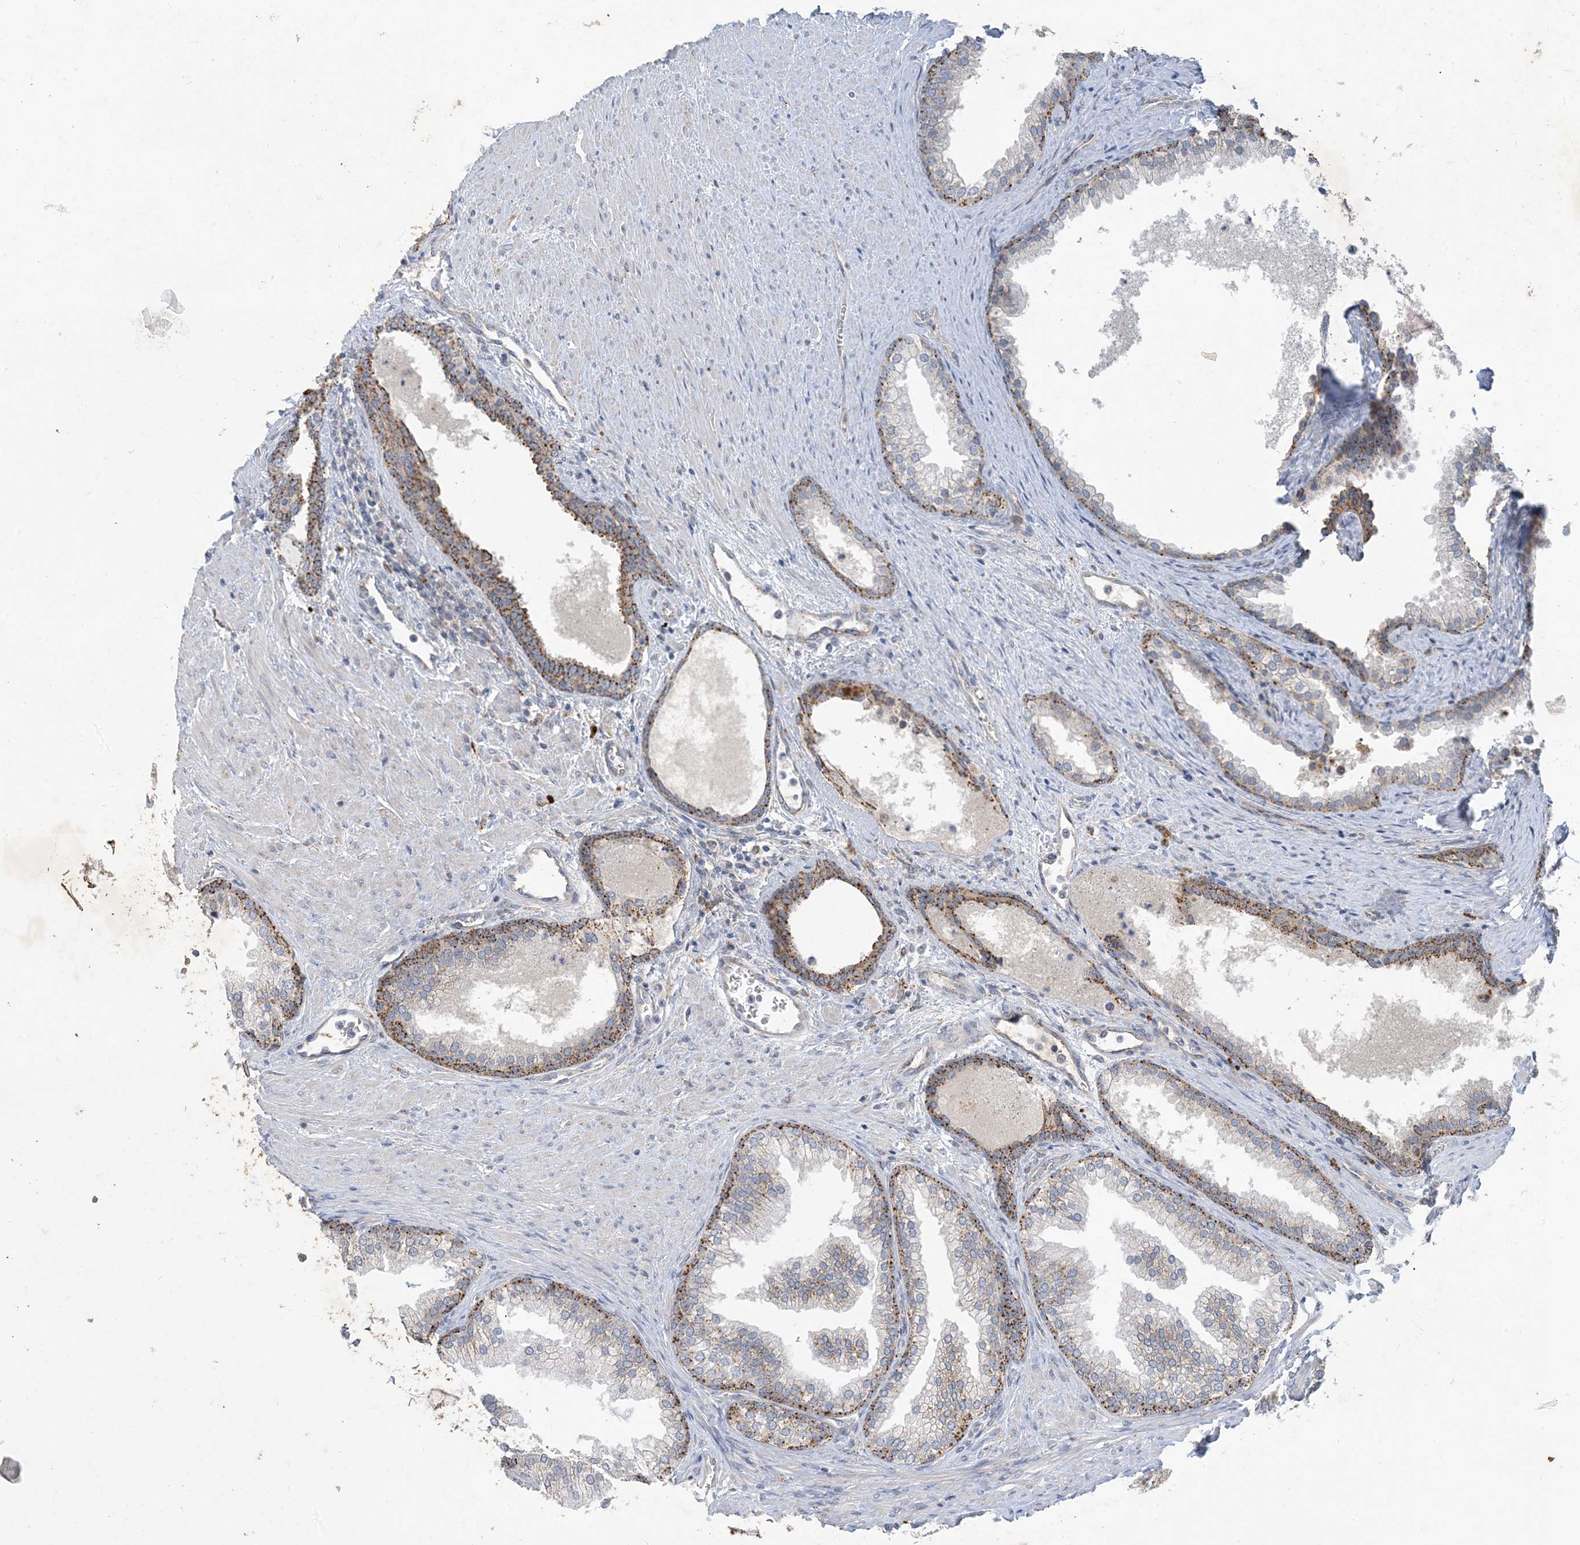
{"staining": {"intensity": "moderate", "quantity": "25%-75%", "location": "cytoplasmic/membranous"}, "tissue": "prostate", "cell_type": "Glandular cells", "image_type": "normal", "snomed": [{"axis": "morphology", "description": "Normal tissue, NOS"}, {"axis": "topography", "description": "Prostate"}], "caption": "About 25%-75% of glandular cells in normal human prostate display moderate cytoplasmic/membranous protein staining as visualized by brown immunohistochemical staining.", "gene": "MRPS18A", "patient": {"sex": "male", "age": 76}}